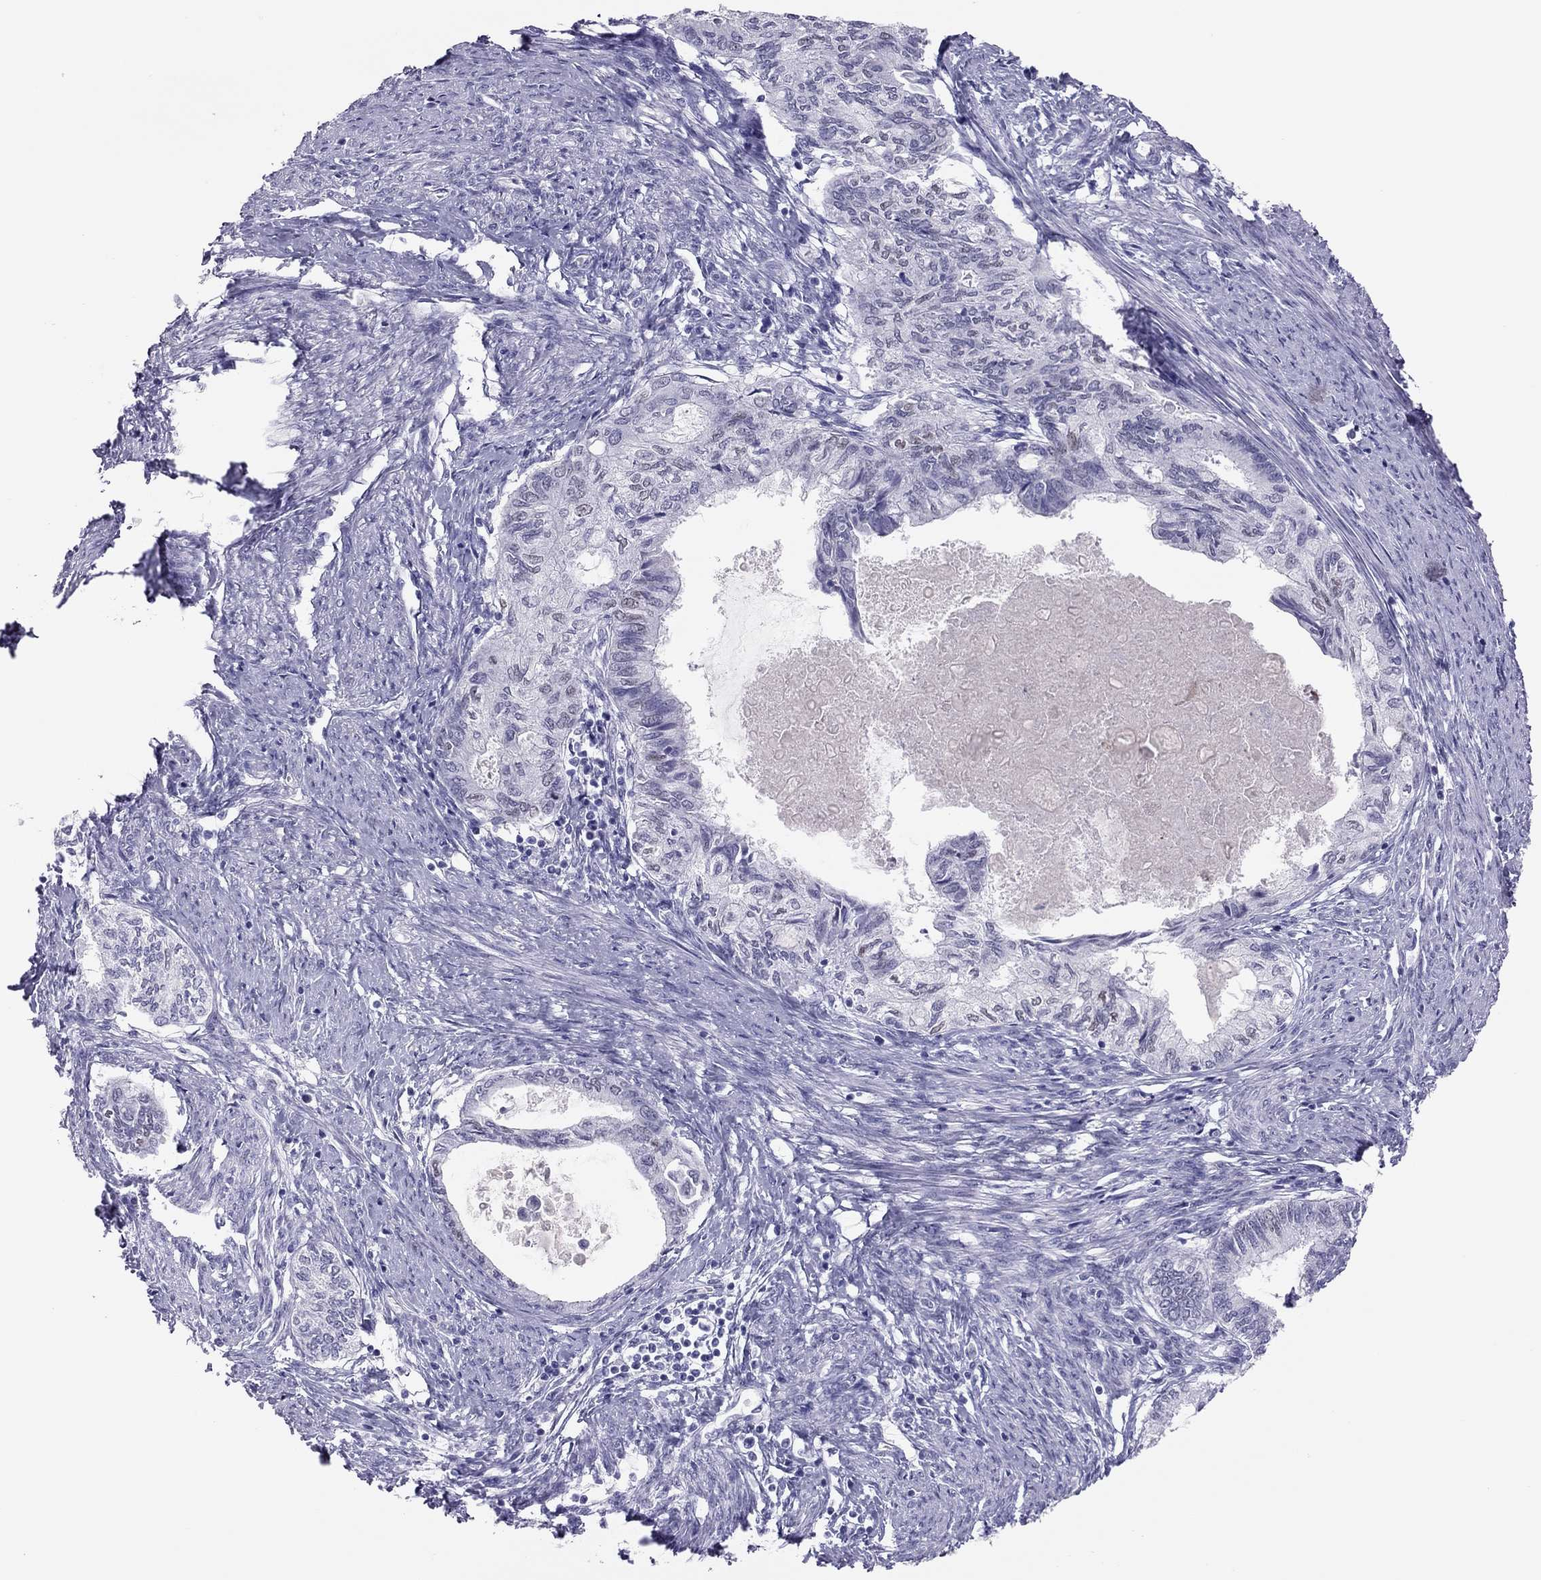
{"staining": {"intensity": "negative", "quantity": "none", "location": "none"}, "tissue": "endometrial cancer", "cell_type": "Tumor cells", "image_type": "cancer", "snomed": [{"axis": "morphology", "description": "Adenocarcinoma, NOS"}, {"axis": "topography", "description": "Endometrium"}], "caption": "DAB immunohistochemical staining of human adenocarcinoma (endometrial) shows no significant expression in tumor cells.", "gene": "PHOX2A", "patient": {"sex": "female", "age": 86}}